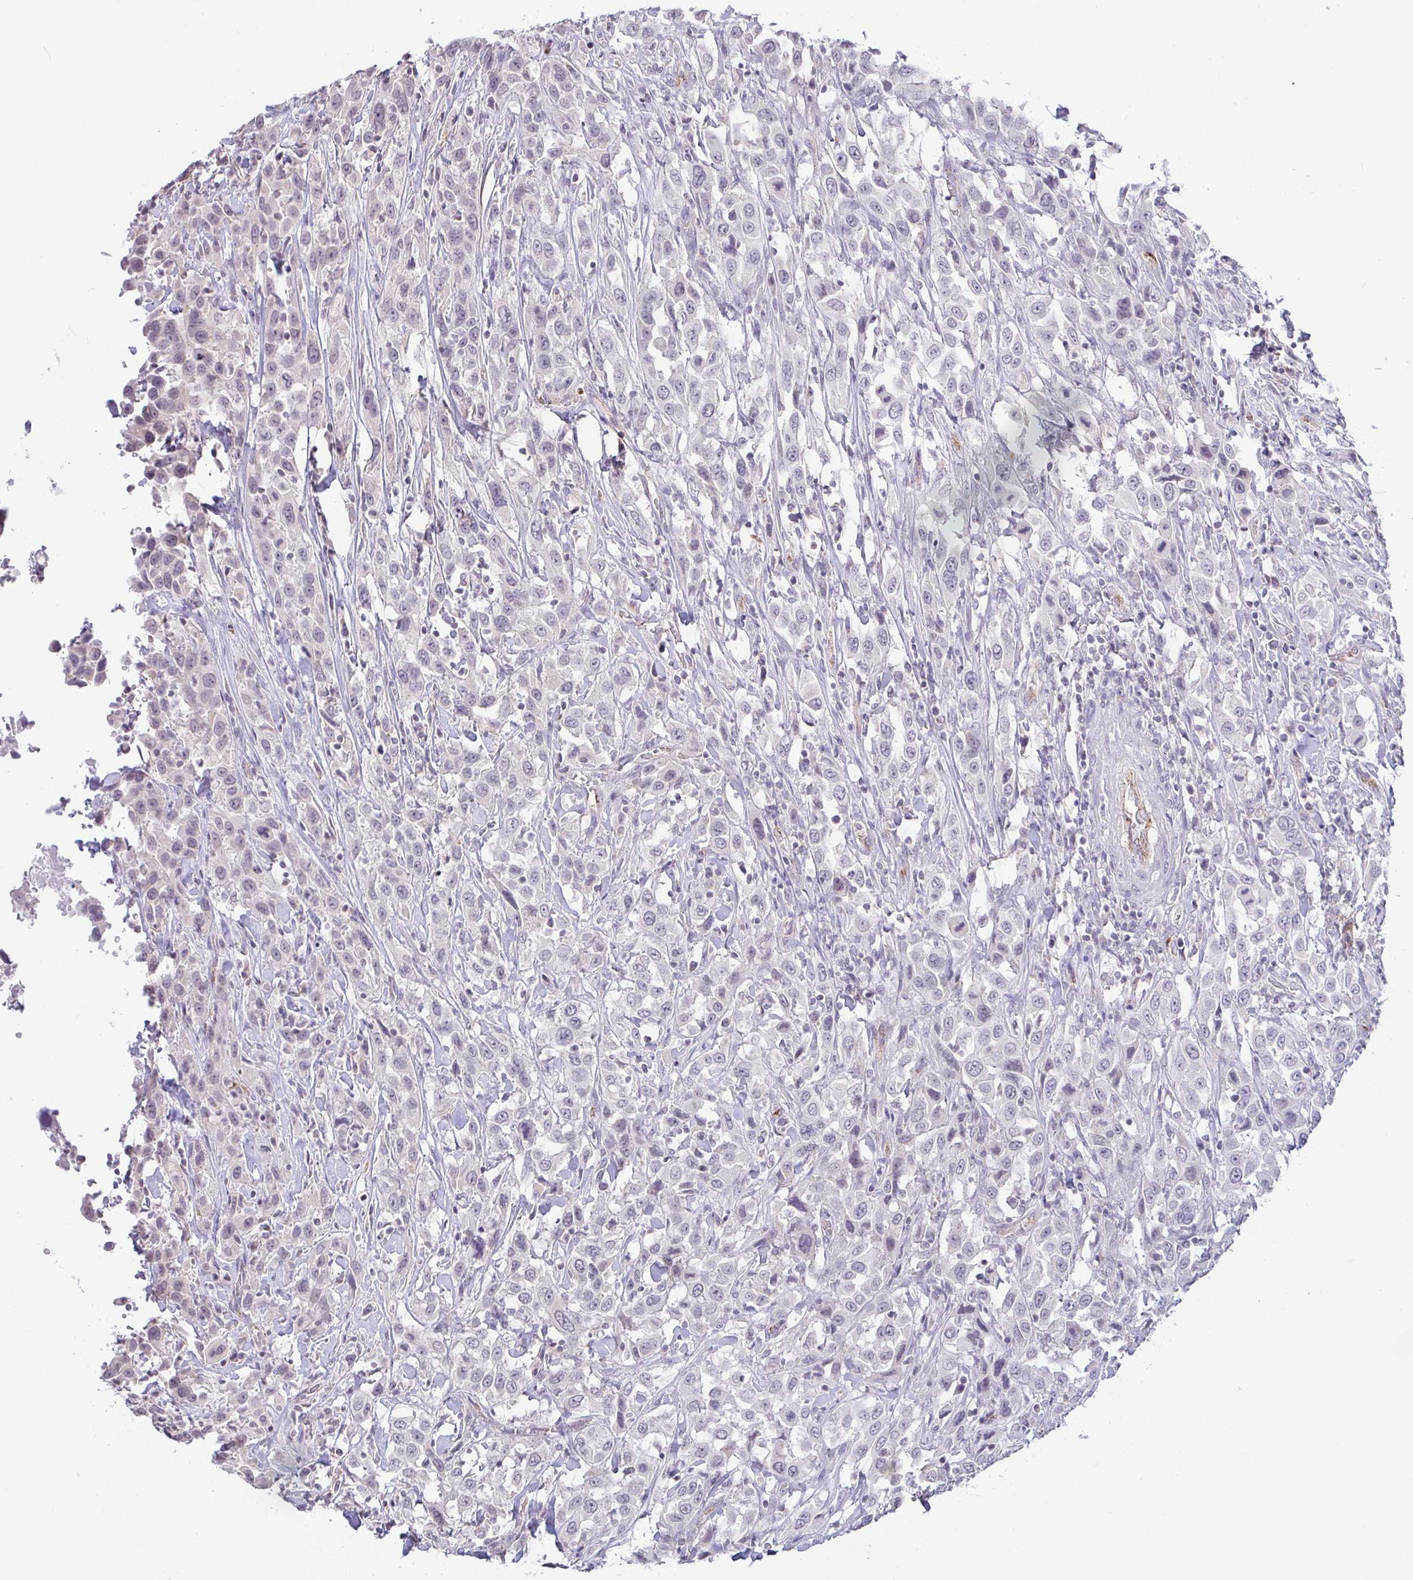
{"staining": {"intensity": "negative", "quantity": "none", "location": "none"}, "tissue": "urothelial cancer", "cell_type": "Tumor cells", "image_type": "cancer", "snomed": [{"axis": "morphology", "description": "Urothelial carcinoma, High grade"}, {"axis": "topography", "description": "Urinary bladder"}], "caption": "Protein analysis of high-grade urothelial carcinoma displays no significant expression in tumor cells.", "gene": "PLCD4", "patient": {"sex": "male", "age": 61}}